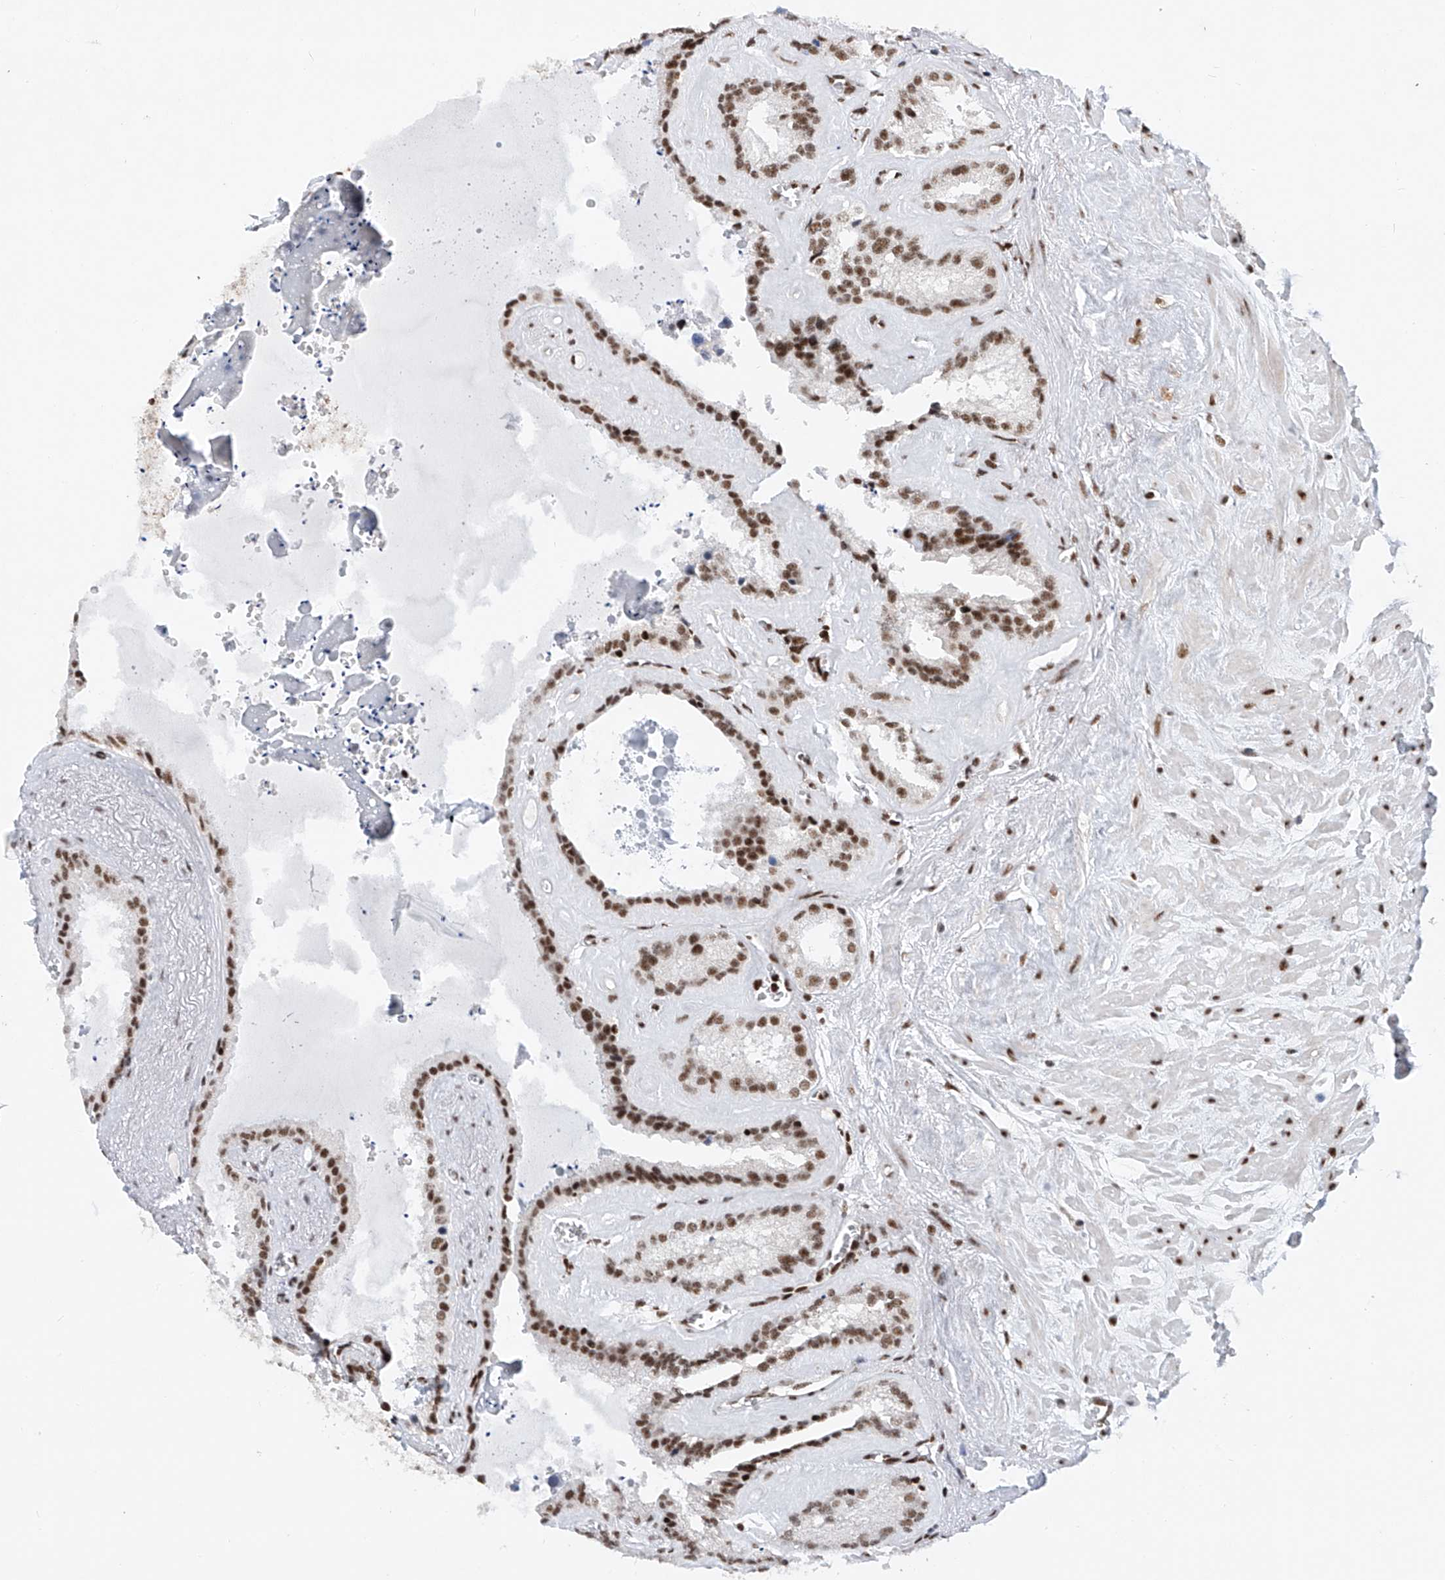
{"staining": {"intensity": "strong", "quantity": ">75%", "location": "nuclear"}, "tissue": "seminal vesicle", "cell_type": "Glandular cells", "image_type": "normal", "snomed": [{"axis": "morphology", "description": "Normal tissue, NOS"}, {"axis": "topography", "description": "Prostate"}, {"axis": "topography", "description": "Seminal veicle"}], "caption": "Seminal vesicle stained with IHC displays strong nuclear expression in about >75% of glandular cells.", "gene": "TAF4", "patient": {"sex": "male", "age": 59}}